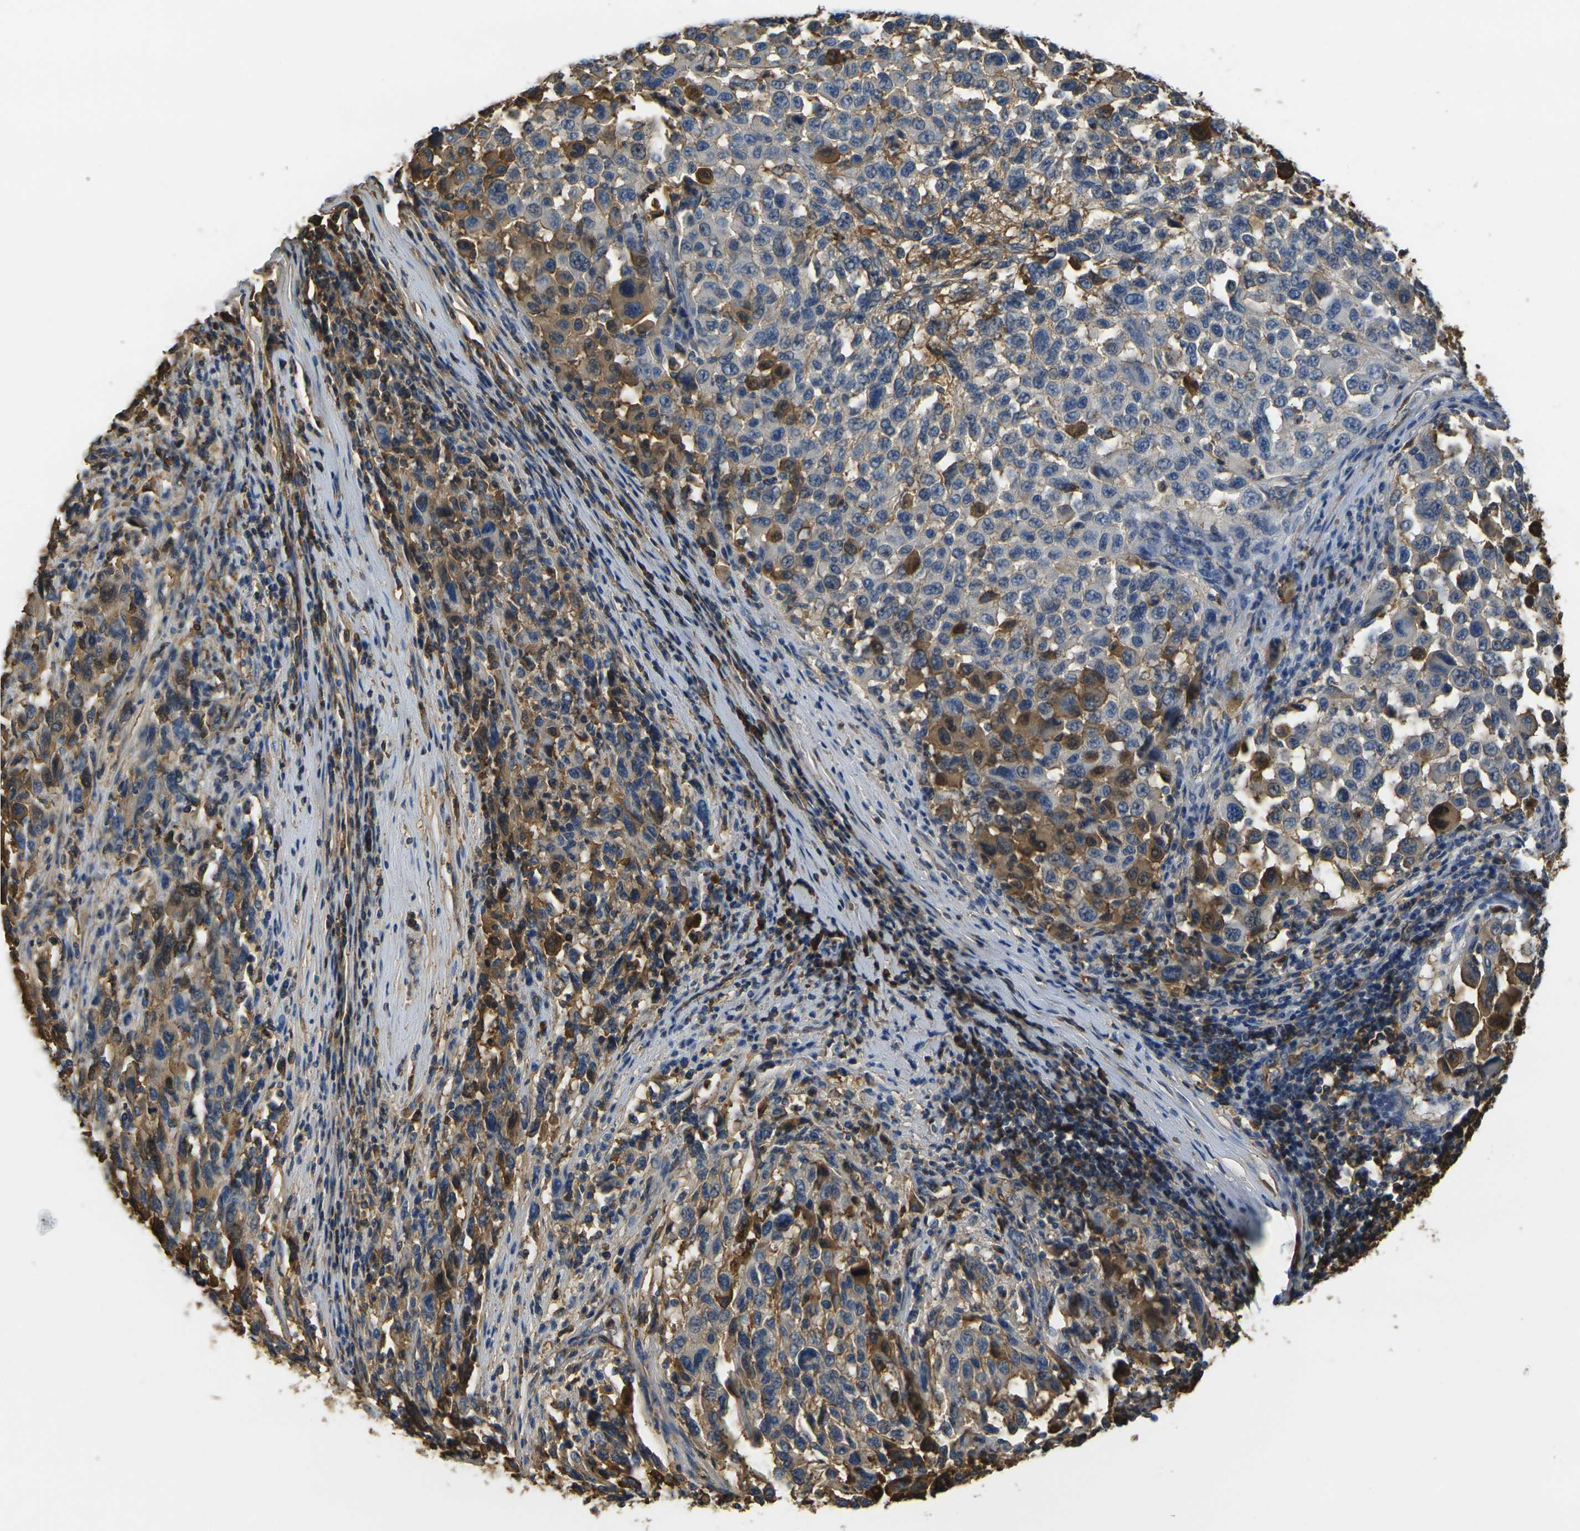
{"staining": {"intensity": "moderate", "quantity": "25%-75%", "location": "cytoplasmic/membranous"}, "tissue": "melanoma", "cell_type": "Tumor cells", "image_type": "cancer", "snomed": [{"axis": "morphology", "description": "Malignant melanoma, Metastatic site"}, {"axis": "topography", "description": "Lymph node"}], "caption": "A brown stain highlights moderate cytoplasmic/membranous staining of a protein in melanoma tumor cells.", "gene": "PLCD1", "patient": {"sex": "male", "age": 61}}